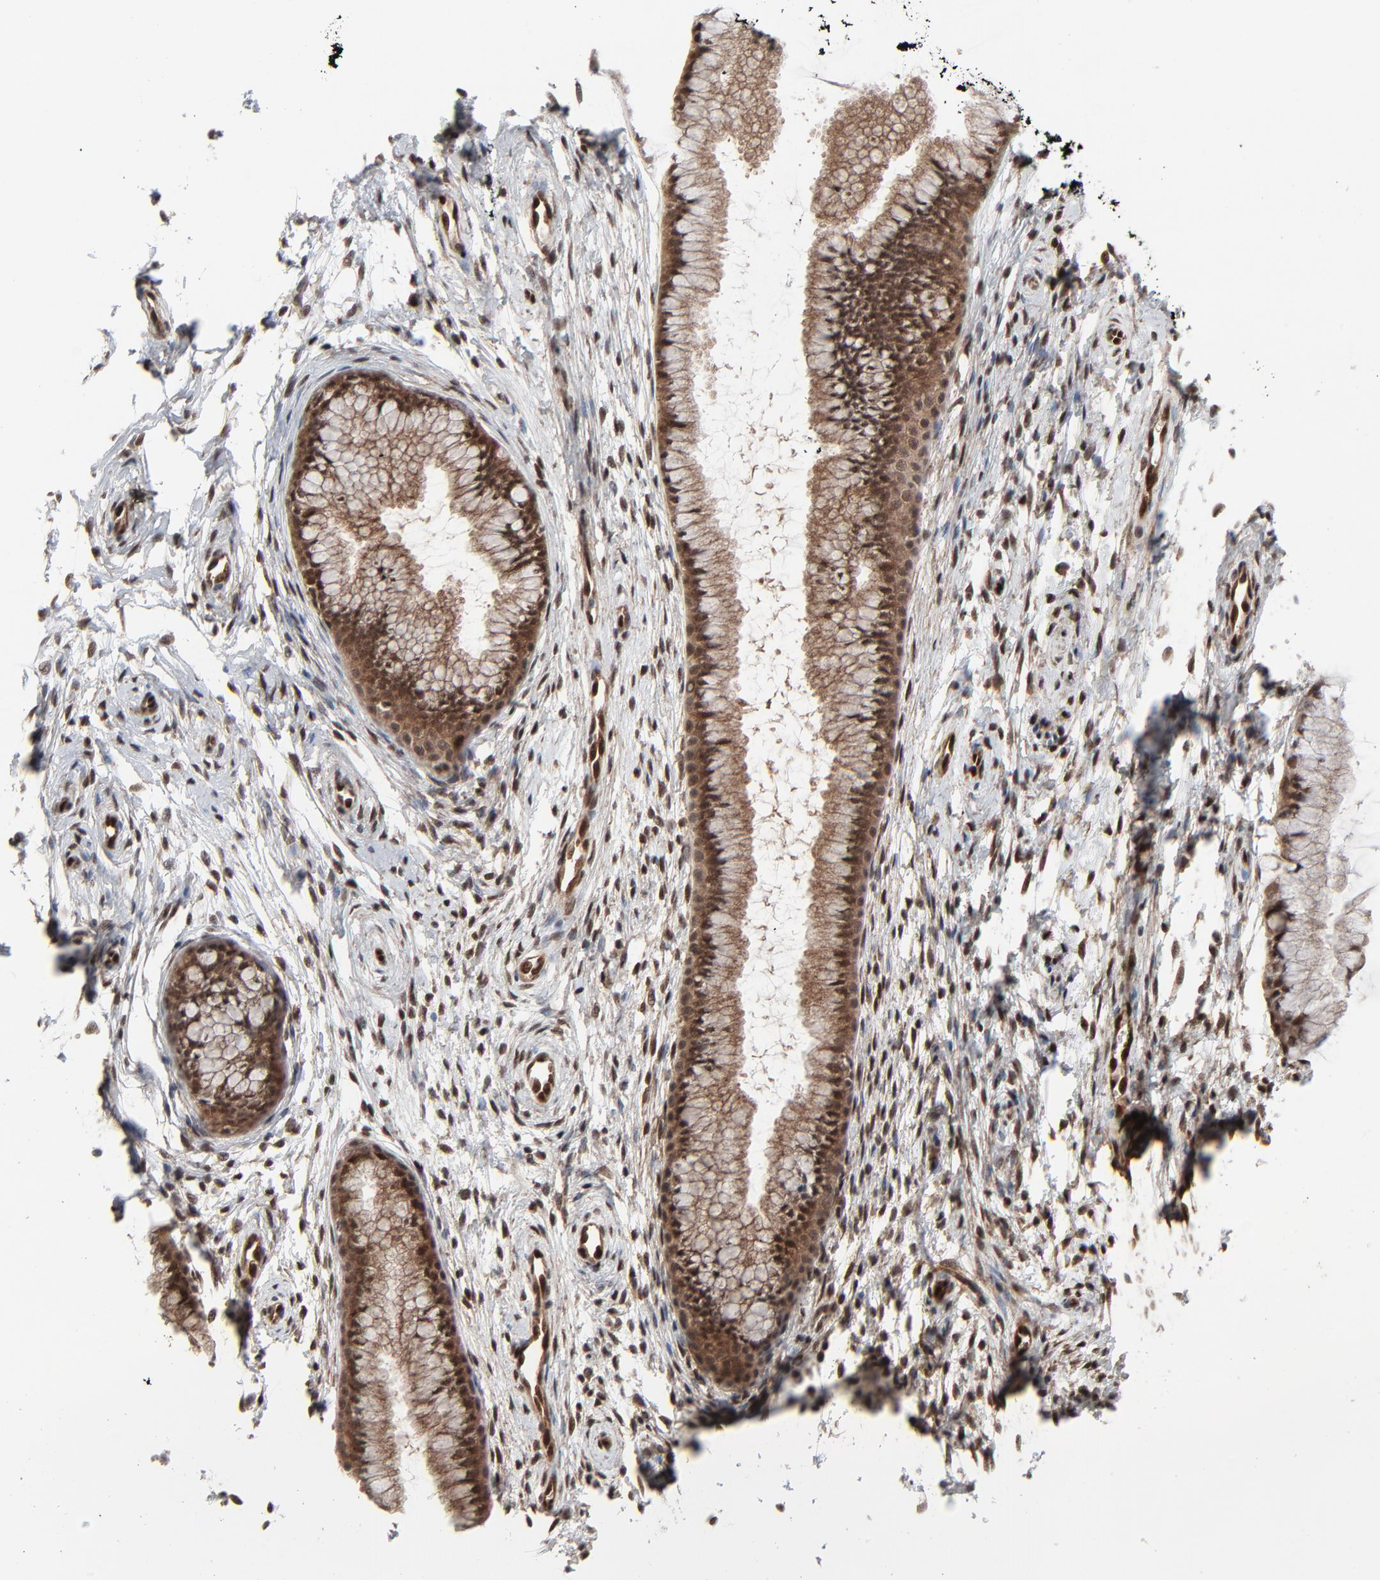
{"staining": {"intensity": "moderate", "quantity": ">75%", "location": "cytoplasmic/membranous,nuclear"}, "tissue": "cervix", "cell_type": "Glandular cells", "image_type": "normal", "snomed": [{"axis": "morphology", "description": "Normal tissue, NOS"}, {"axis": "topography", "description": "Cervix"}], "caption": "This photomicrograph displays IHC staining of unremarkable cervix, with medium moderate cytoplasmic/membranous,nuclear positivity in about >75% of glandular cells.", "gene": "AKT1", "patient": {"sex": "female", "age": 39}}